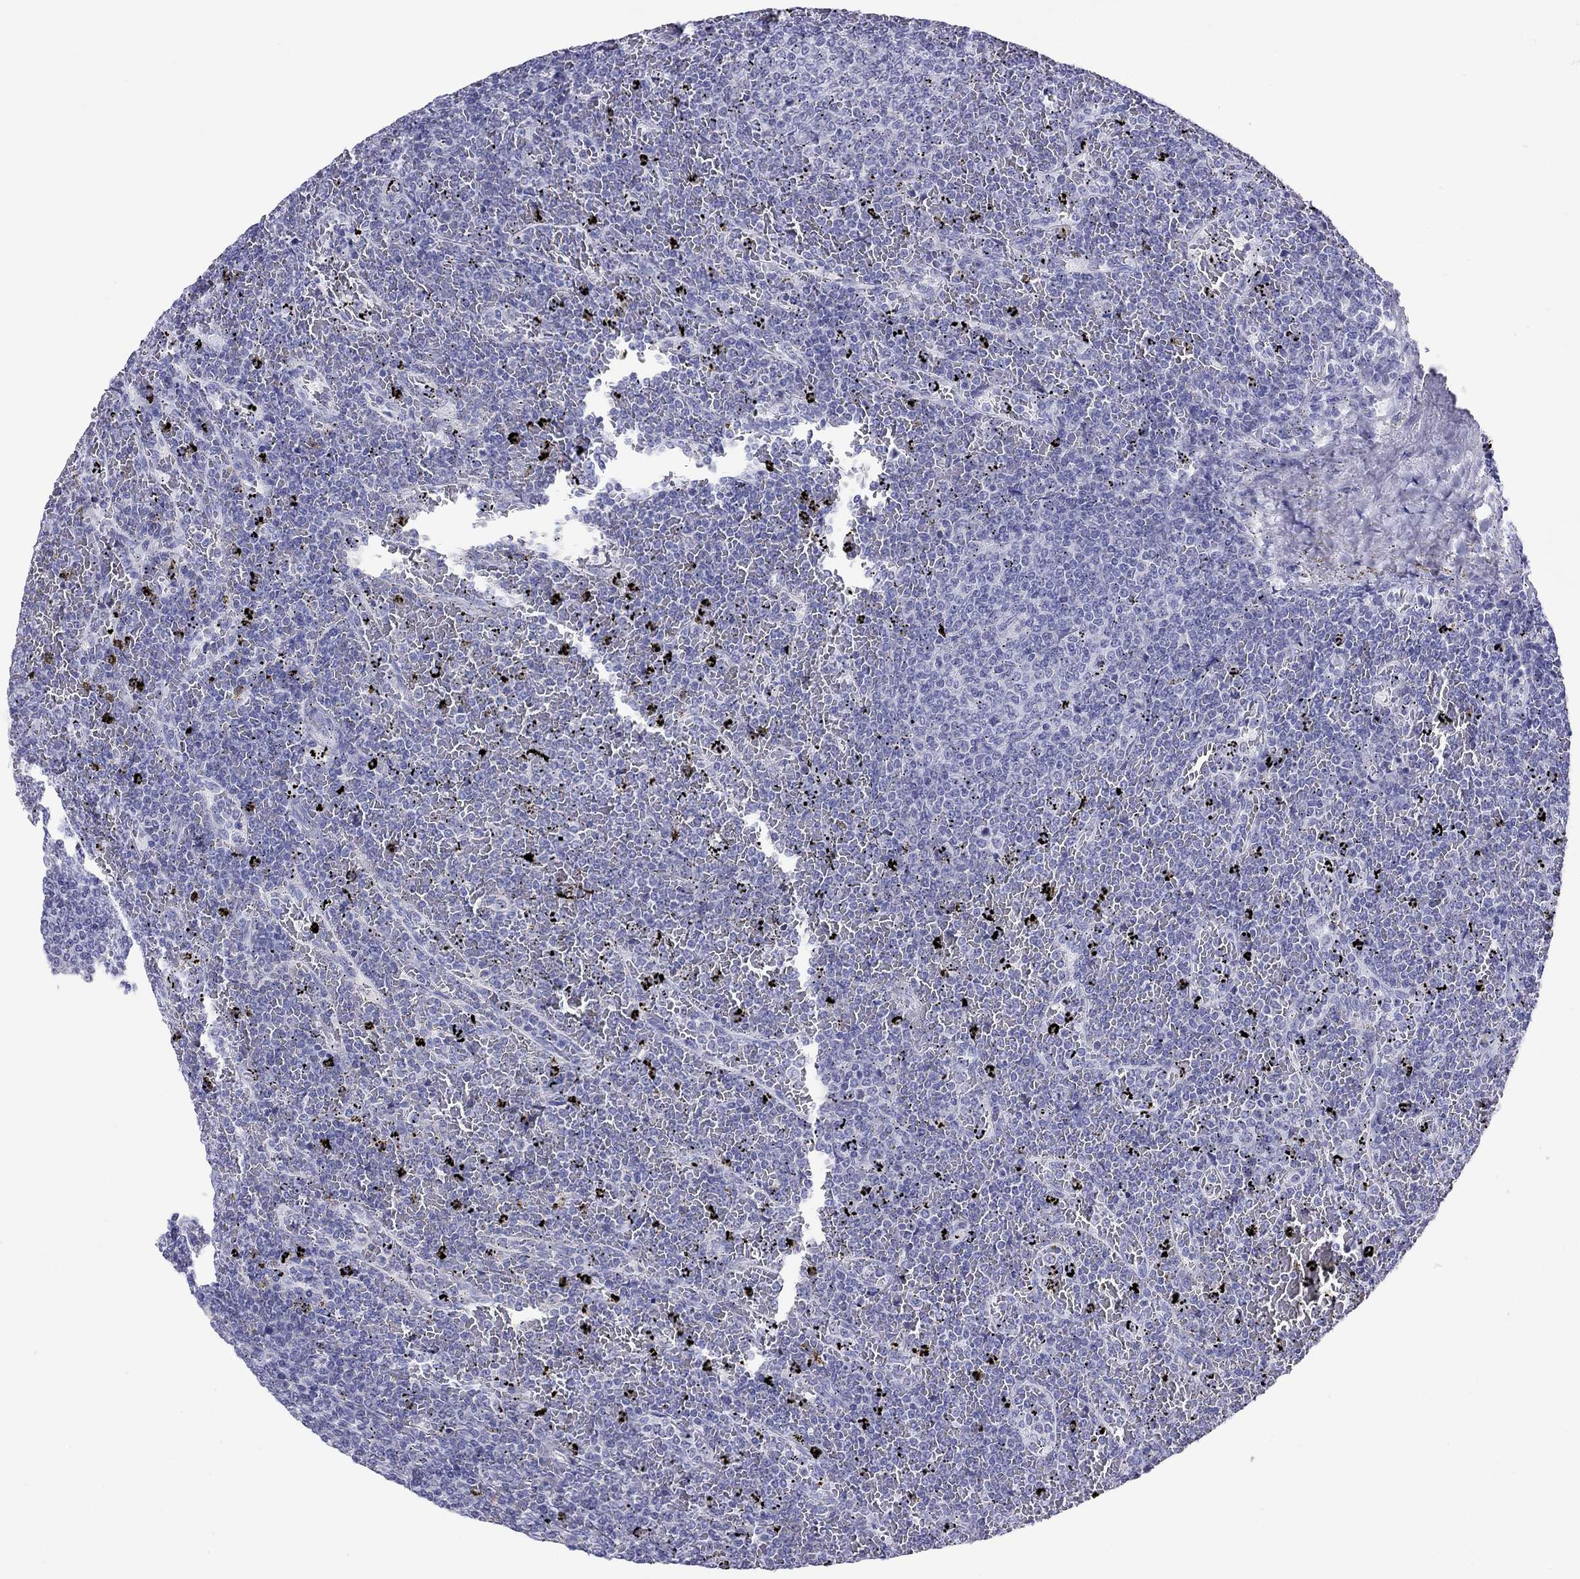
{"staining": {"intensity": "negative", "quantity": "none", "location": "none"}, "tissue": "lymphoma", "cell_type": "Tumor cells", "image_type": "cancer", "snomed": [{"axis": "morphology", "description": "Malignant lymphoma, non-Hodgkin's type, Low grade"}, {"axis": "topography", "description": "Spleen"}], "caption": "The micrograph displays no significant staining in tumor cells of low-grade malignant lymphoma, non-Hodgkin's type.", "gene": "DPY19L2", "patient": {"sex": "female", "age": 77}}